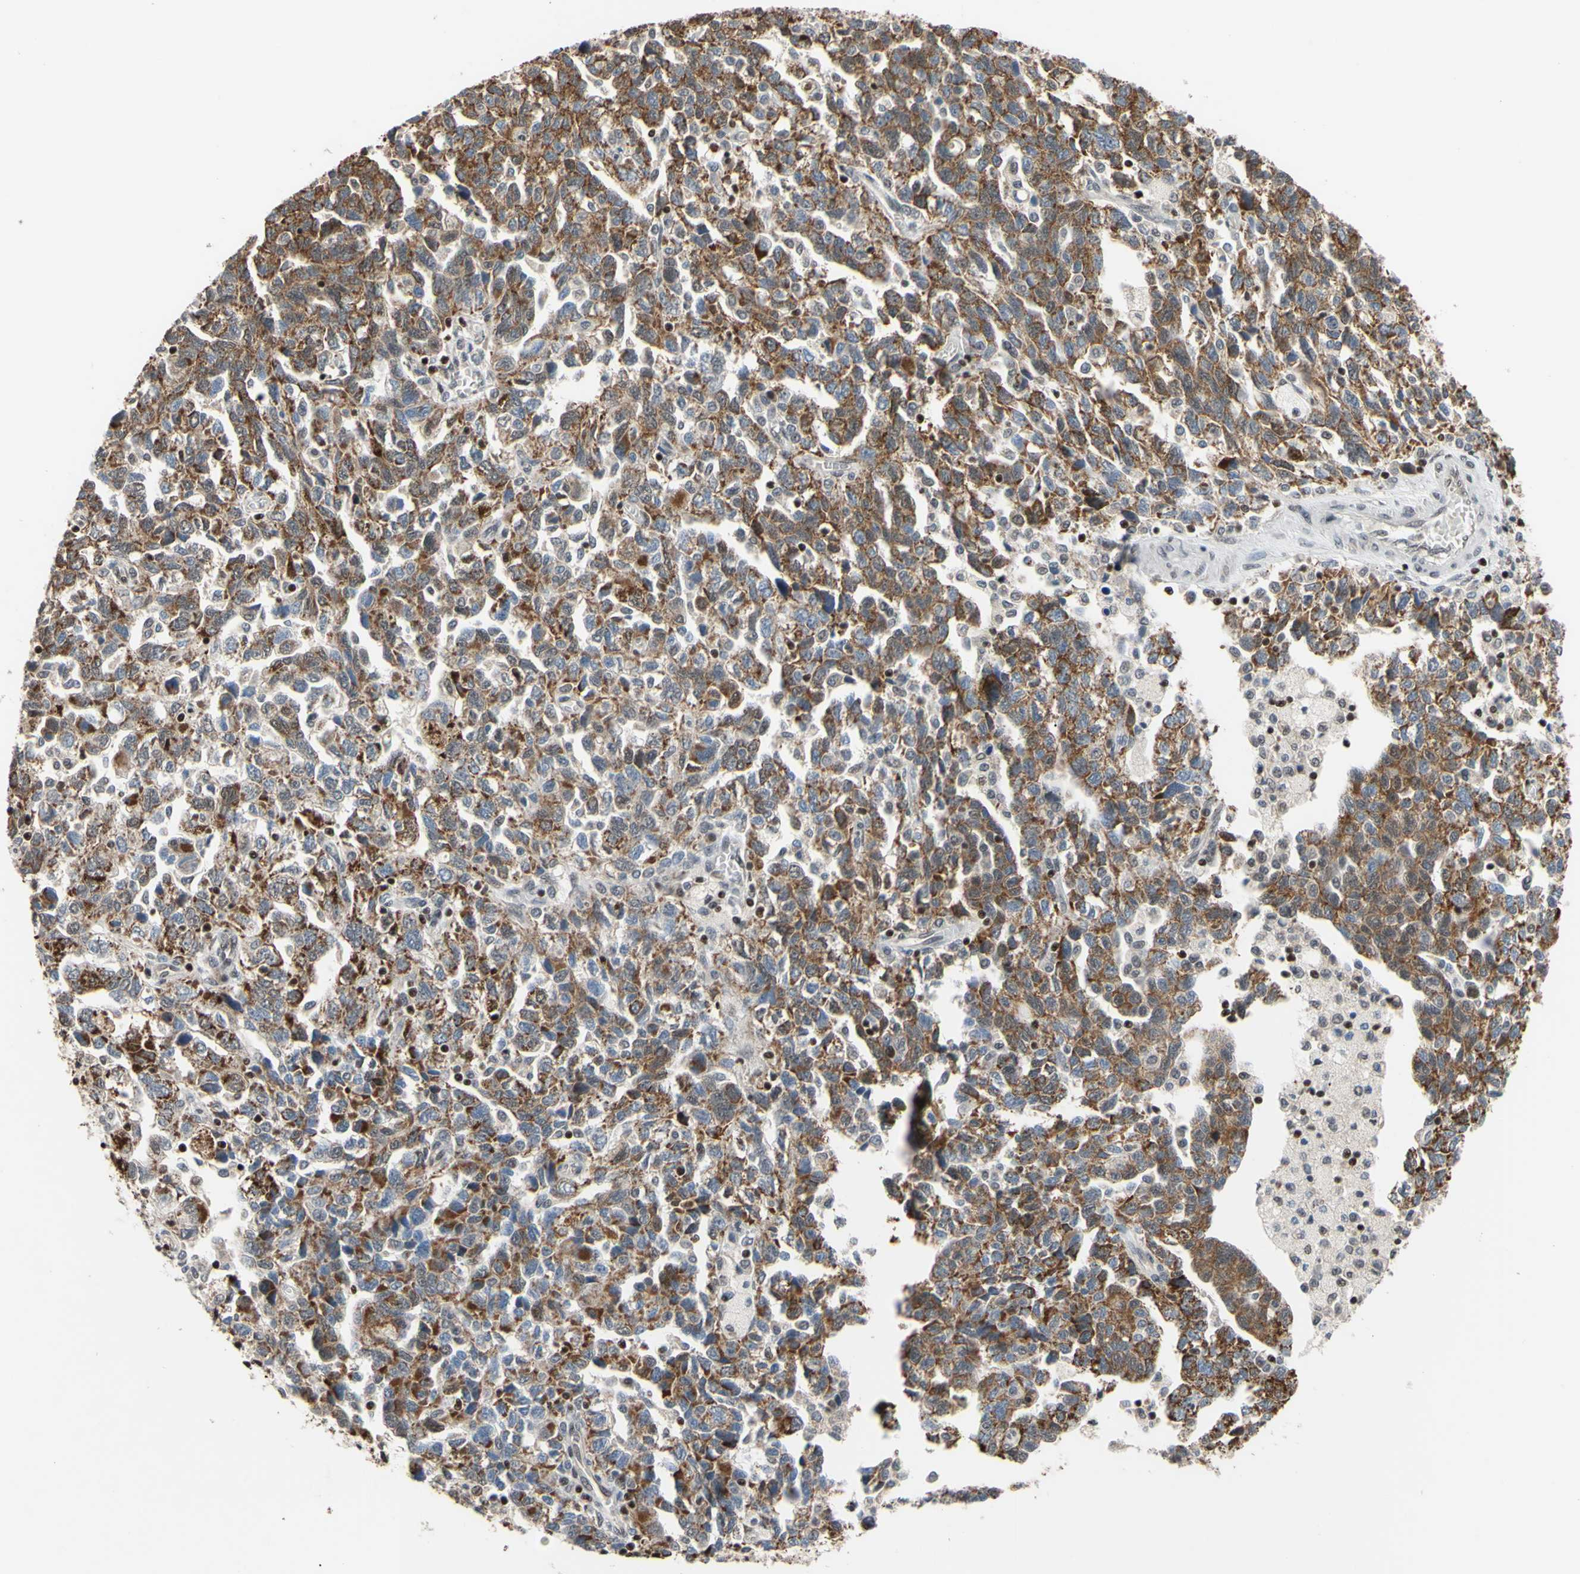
{"staining": {"intensity": "moderate", "quantity": ">75%", "location": "cytoplasmic/membranous"}, "tissue": "ovarian cancer", "cell_type": "Tumor cells", "image_type": "cancer", "snomed": [{"axis": "morphology", "description": "Carcinoma, NOS"}, {"axis": "morphology", "description": "Cystadenocarcinoma, serous, NOS"}, {"axis": "topography", "description": "Ovary"}], "caption": "Tumor cells show medium levels of moderate cytoplasmic/membranous expression in about >75% of cells in ovarian serous cystadenocarcinoma.", "gene": "SP4", "patient": {"sex": "female", "age": 69}}